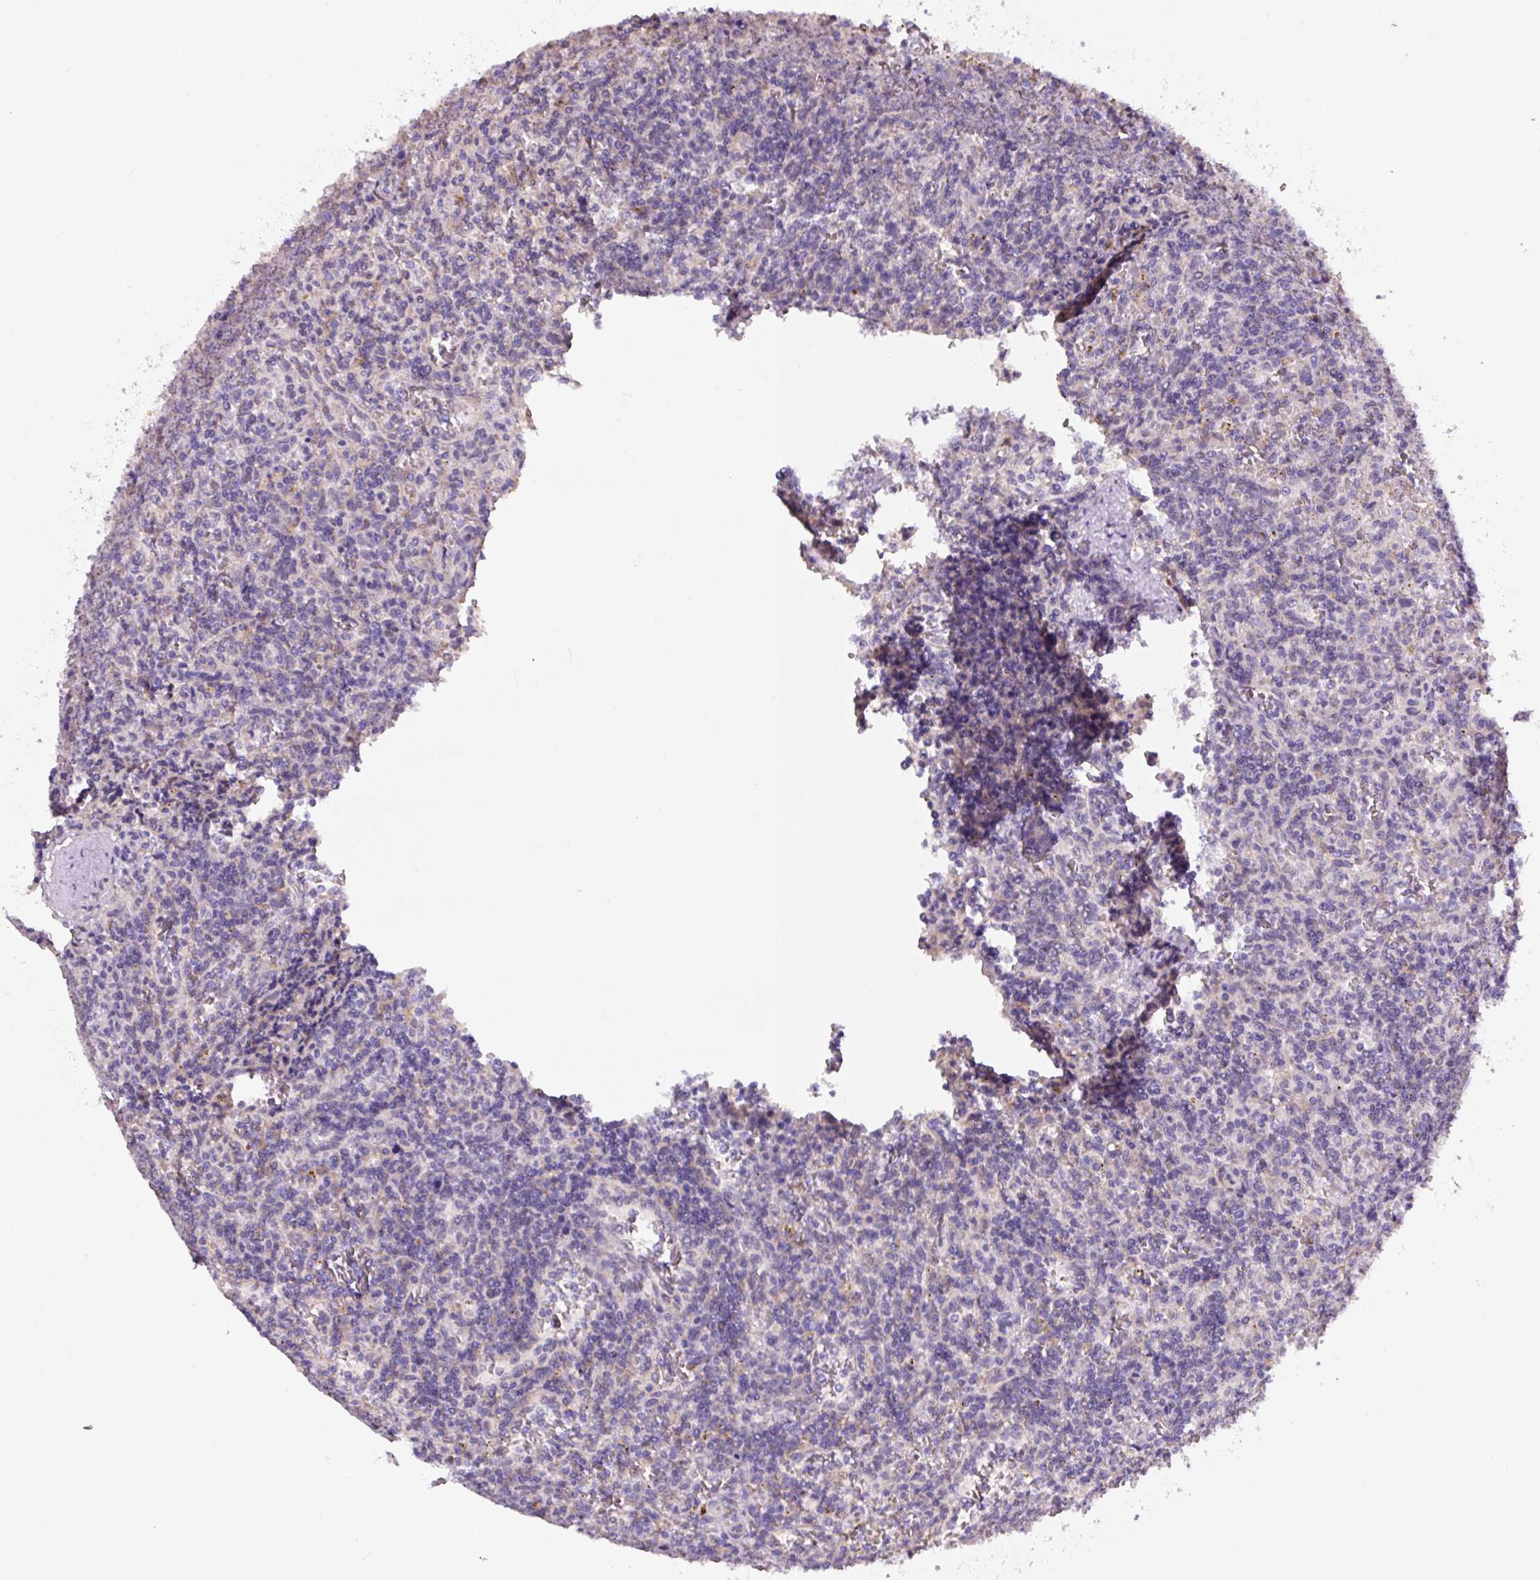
{"staining": {"intensity": "negative", "quantity": "none", "location": "none"}, "tissue": "lymphoma", "cell_type": "Tumor cells", "image_type": "cancer", "snomed": [{"axis": "morphology", "description": "Malignant lymphoma, non-Hodgkin's type, Low grade"}, {"axis": "topography", "description": "Spleen"}], "caption": "The immunohistochemistry photomicrograph has no significant staining in tumor cells of low-grade malignant lymphoma, non-Hodgkin's type tissue. (DAB (3,3'-diaminobenzidine) IHC, high magnification).", "gene": "ASRGL1", "patient": {"sex": "male", "age": 73}}